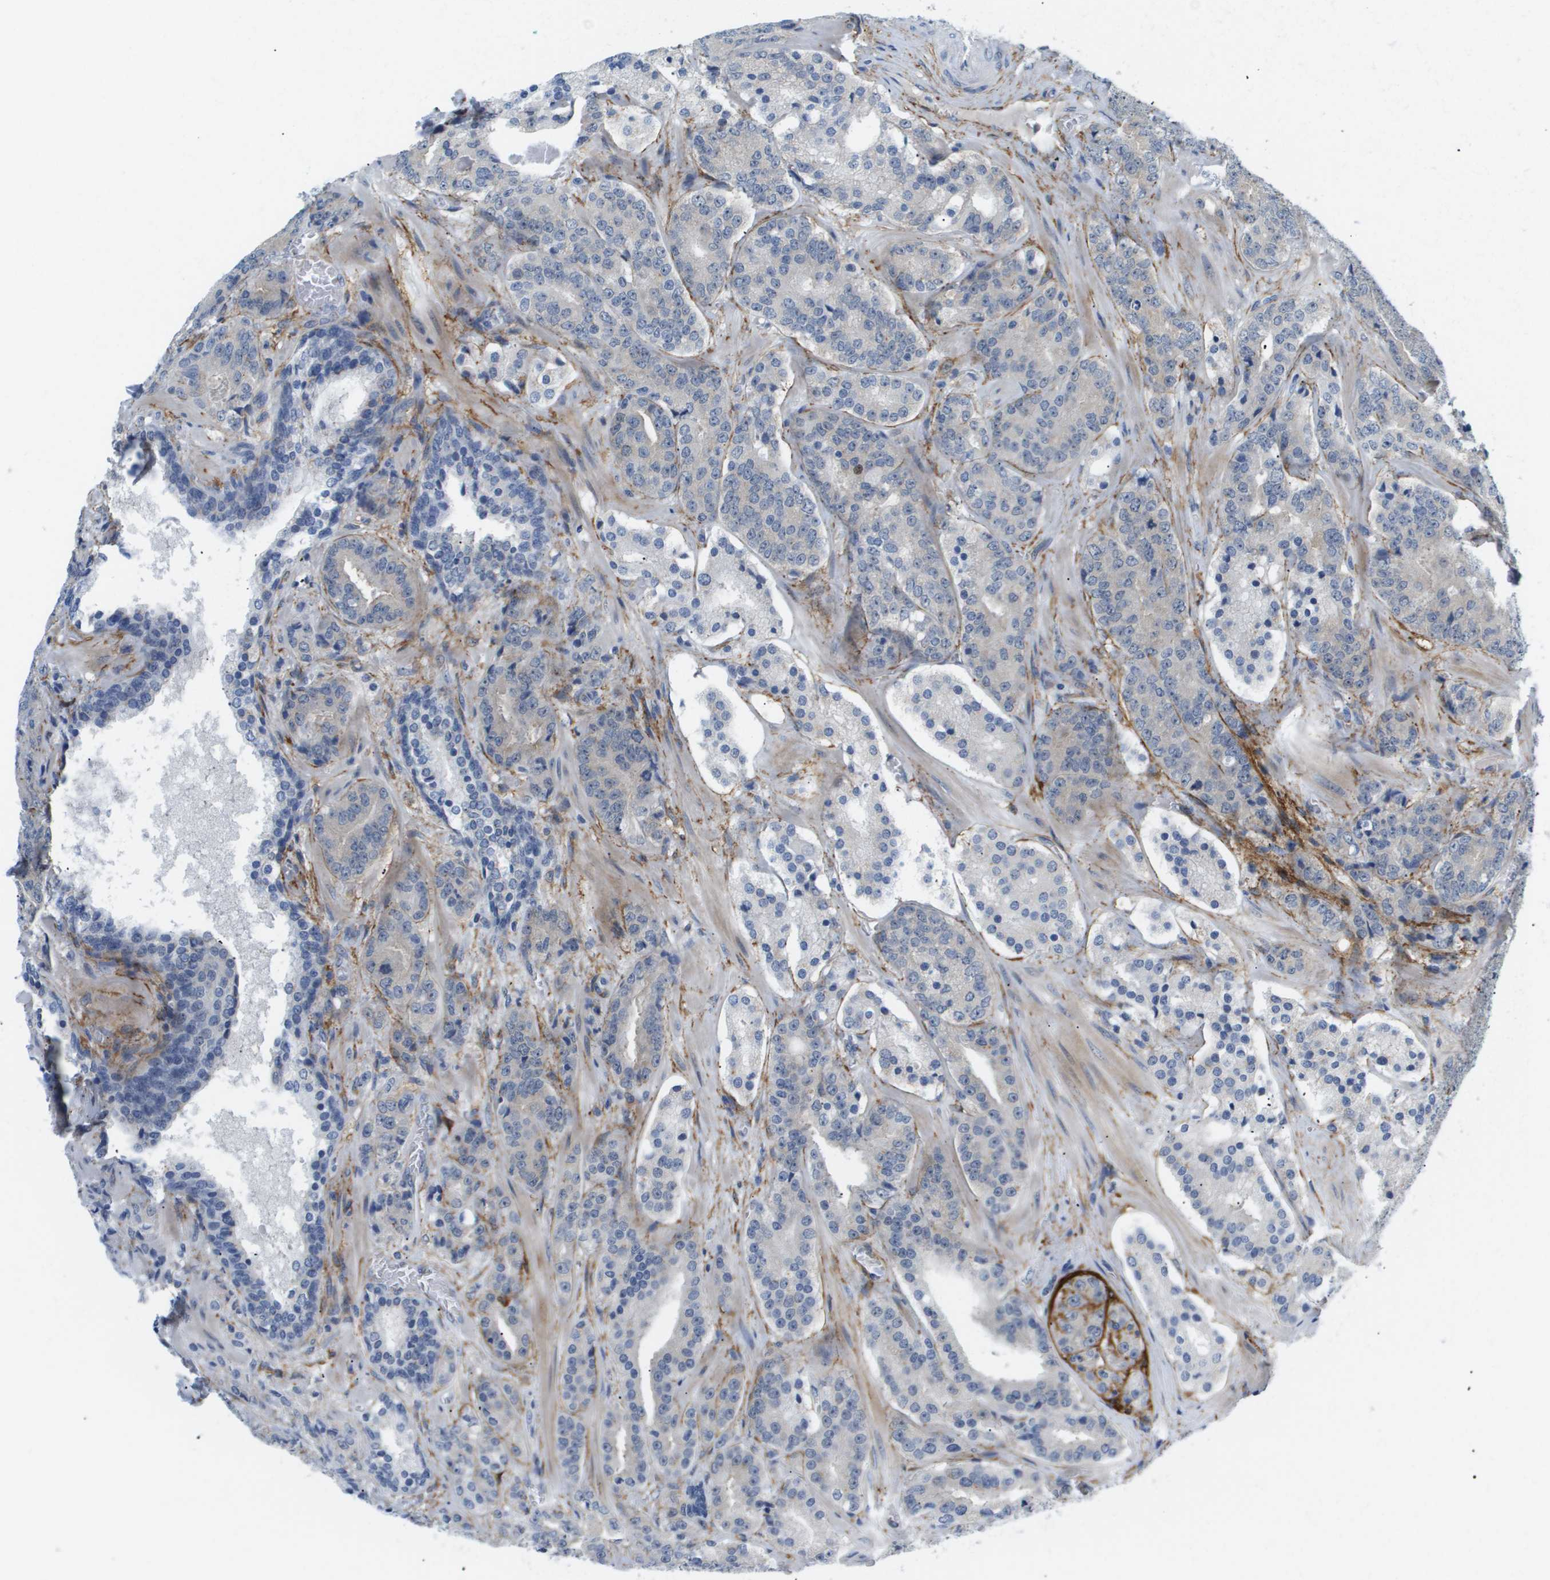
{"staining": {"intensity": "negative", "quantity": "none", "location": "none"}, "tissue": "prostate cancer", "cell_type": "Tumor cells", "image_type": "cancer", "snomed": [{"axis": "morphology", "description": "Adenocarcinoma, High grade"}, {"axis": "topography", "description": "Prostate"}], "caption": "Protein analysis of prostate adenocarcinoma (high-grade) displays no significant positivity in tumor cells.", "gene": "OTUD5", "patient": {"sex": "male", "age": 60}}